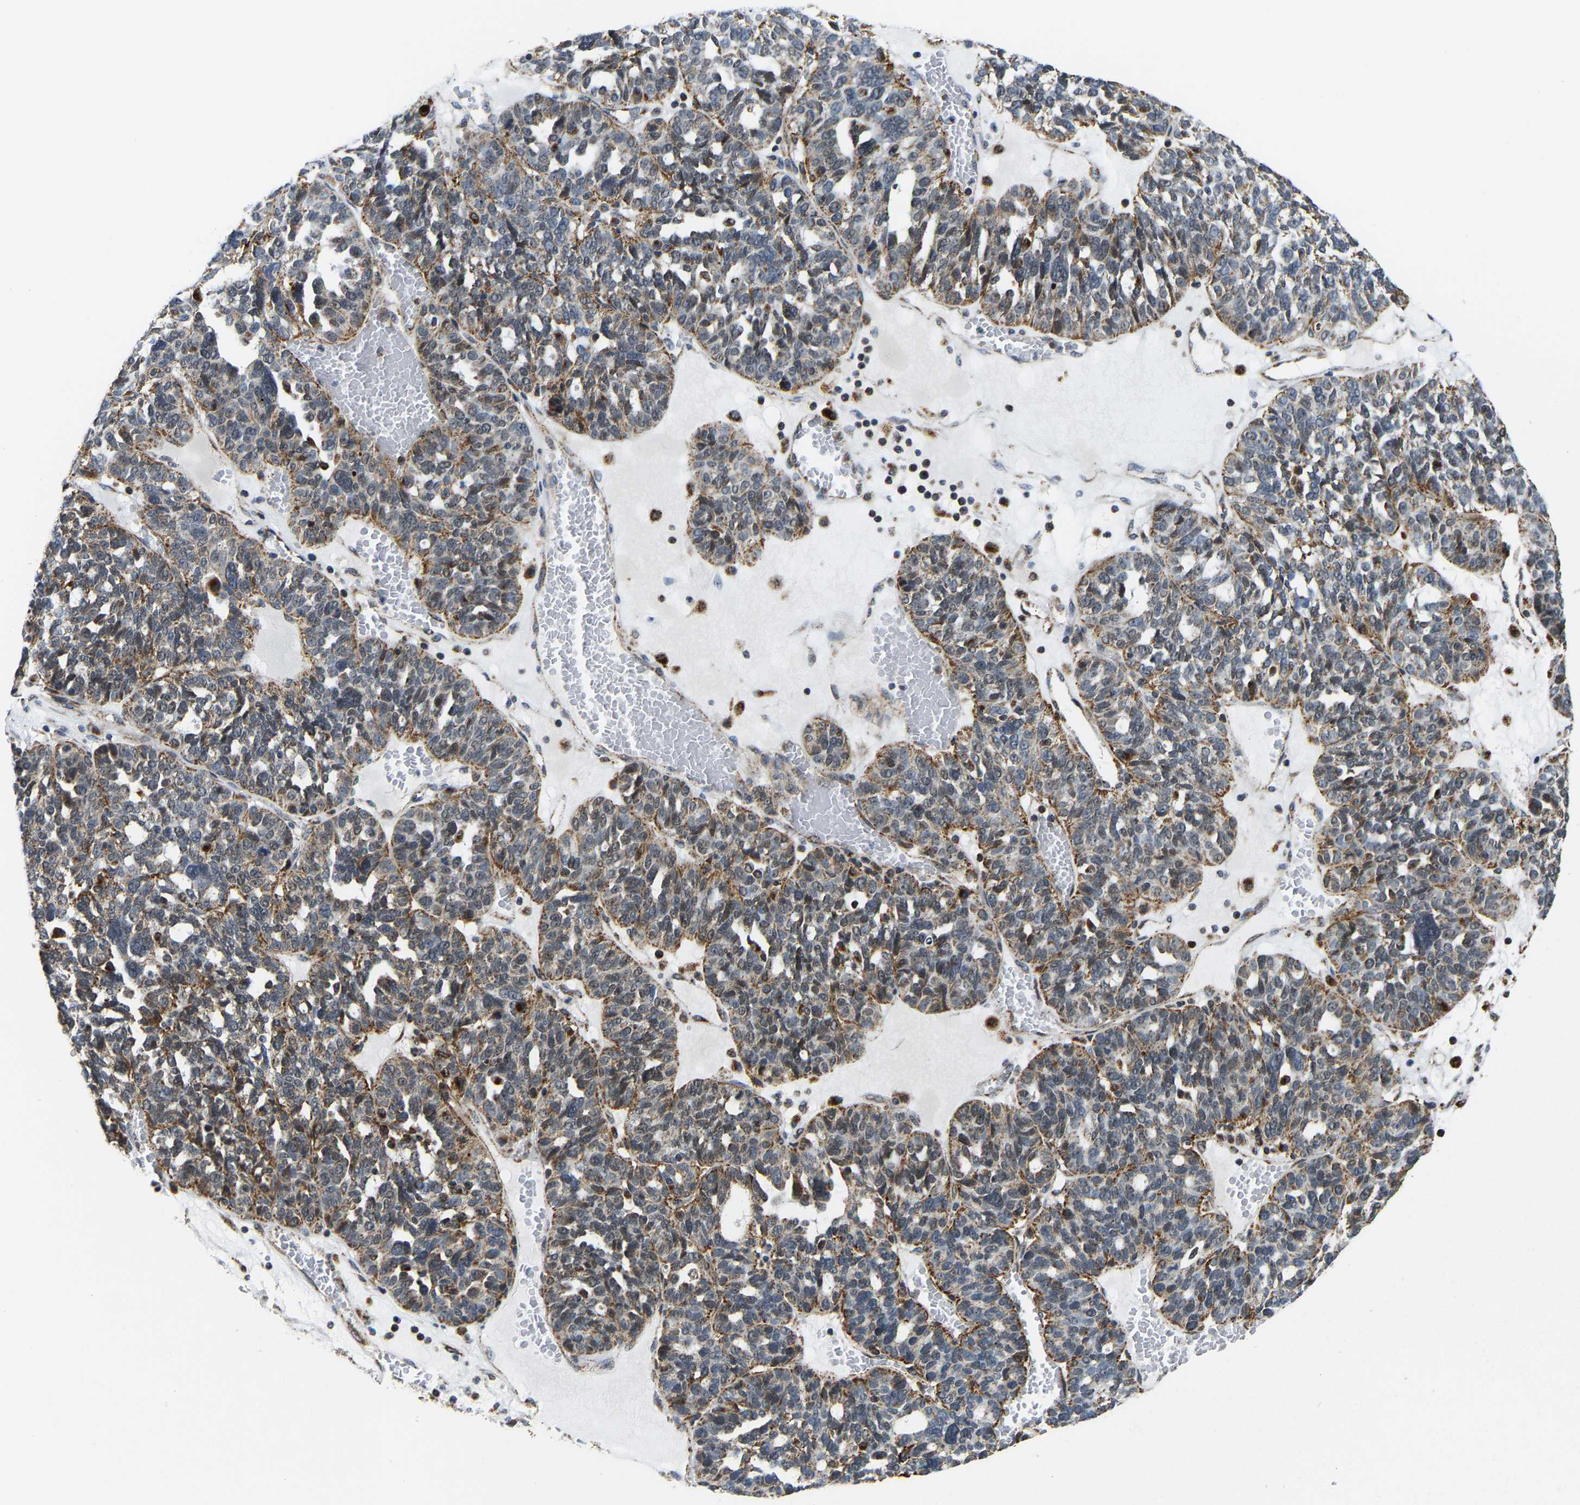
{"staining": {"intensity": "negative", "quantity": "none", "location": "none"}, "tissue": "ovarian cancer", "cell_type": "Tumor cells", "image_type": "cancer", "snomed": [{"axis": "morphology", "description": "Cystadenocarcinoma, serous, NOS"}, {"axis": "topography", "description": "Ovary"}], "caption": "Immunohistochemistry (IHC) of ovarian cancer displays no positivity in tumor cells. Brightfield microscopy of immunohistochemistry stained with DAB (3,3'-diaminobenzidine) (brown) and hematoxylin (blue), captured at high magnification.", "gene": "GIMAP7", "patient": {"sex": "female", "age": 59}}